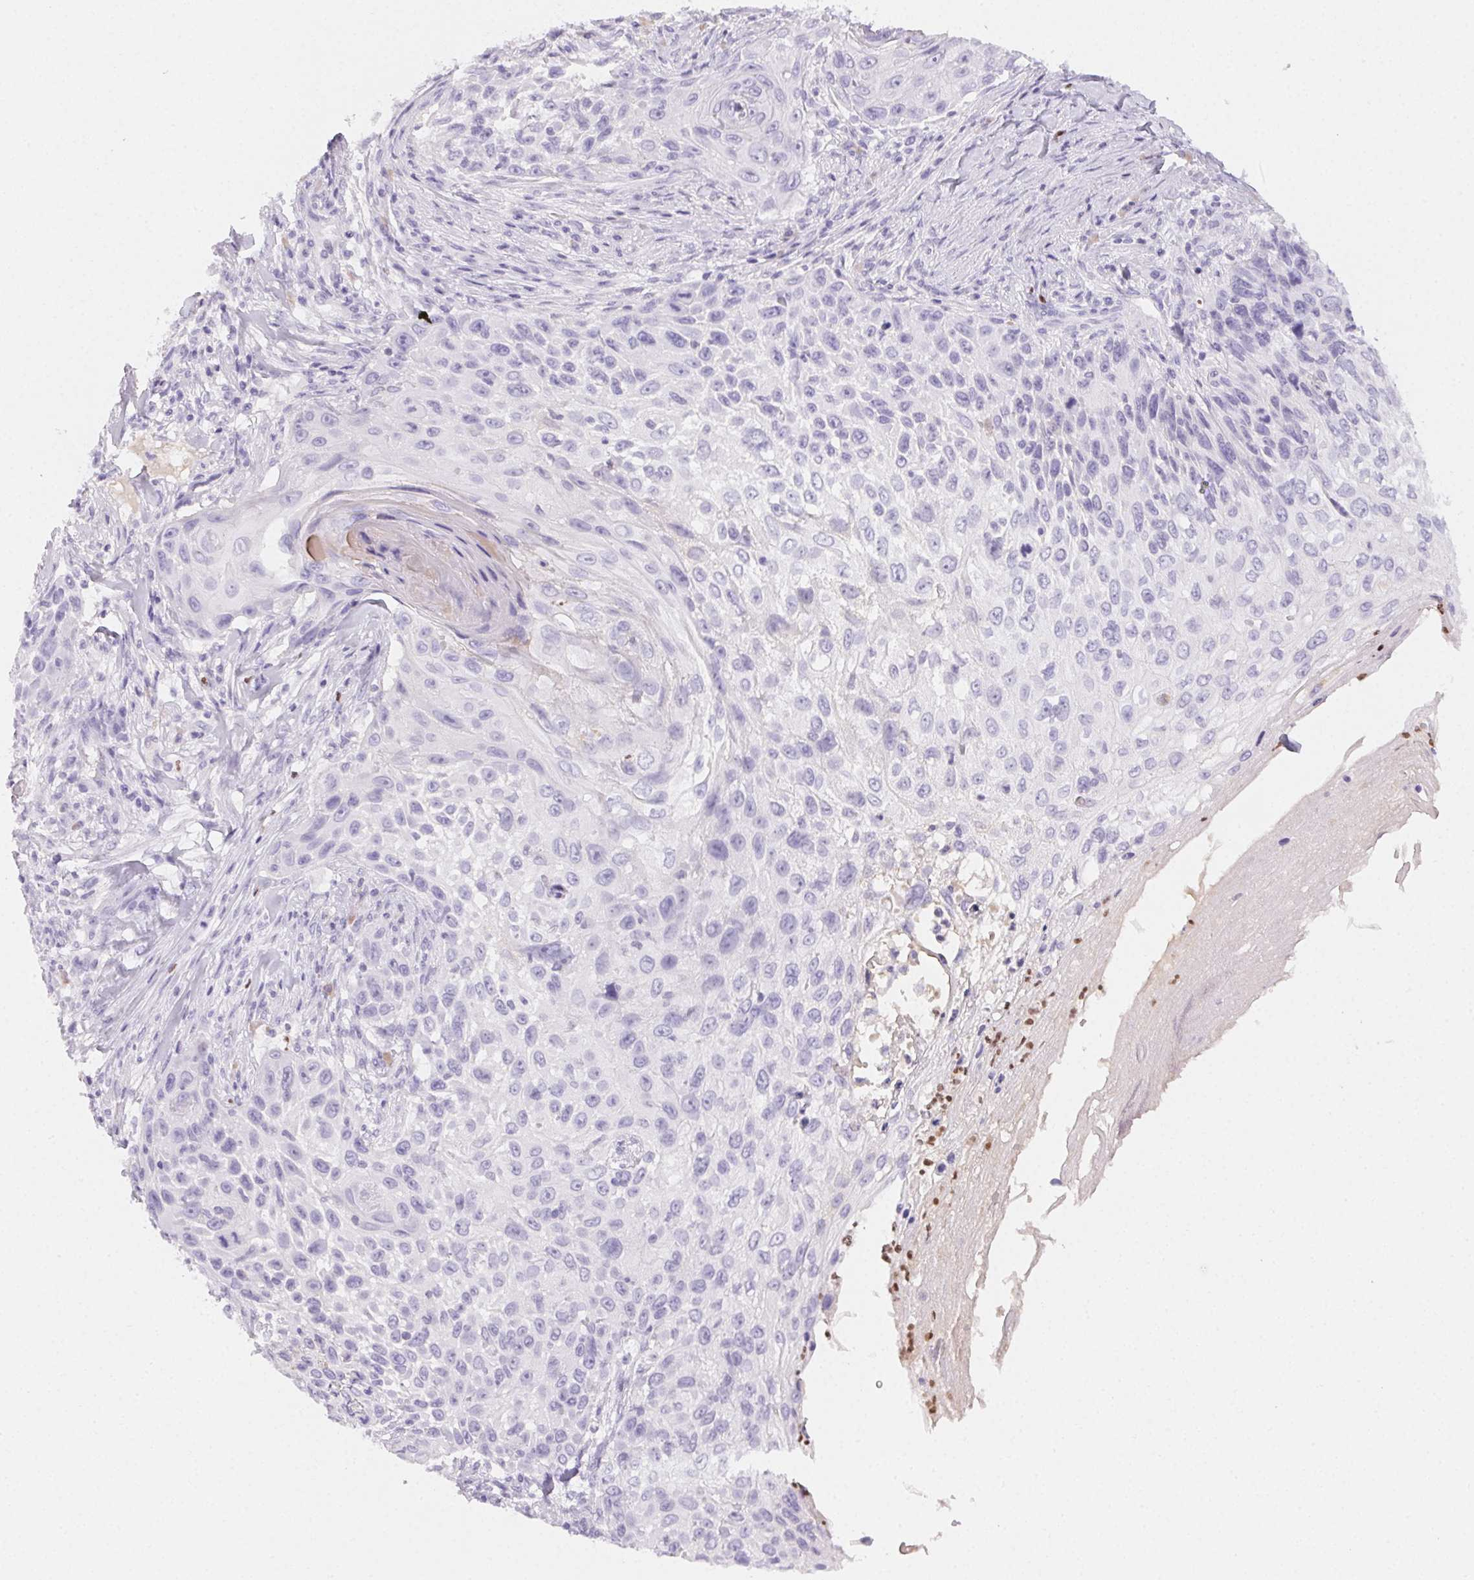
{"staining": {"intensity": "negative", "quantity": "none", "location": "none"}, "tissue": "skin cancer", "cell_type": "Tumor cells", "image_type": "cancer", "snomed": [{"axis": "morphology", "description": "Squamous cell carcinoma, NOS"}, {"axis": "topography", "description": "Skin"}], "caption": "DAB immunohistochemical staining of human skin cancer demonstrates no significant staining in tumor cells.", "gene": "PADI4", "patient": {"sex": "male", "age": 92}}